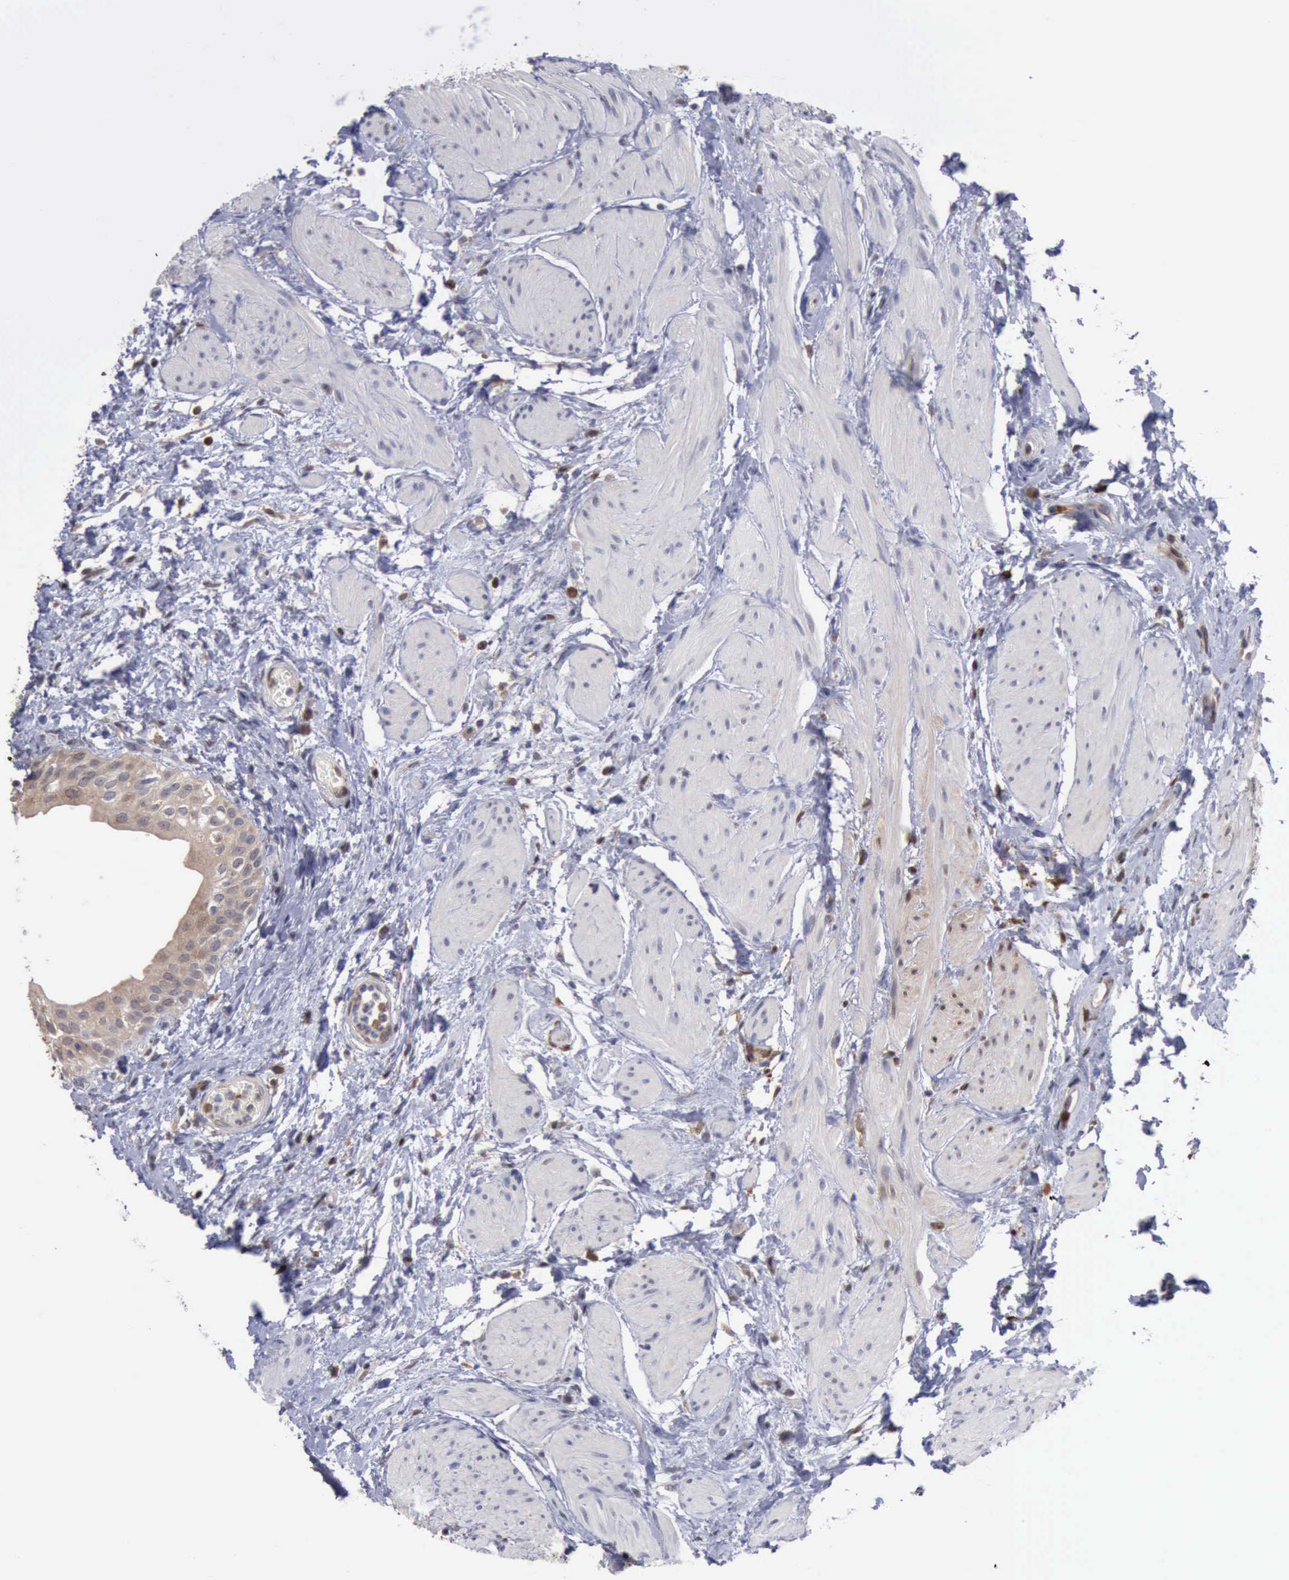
{"staining": {"intensity": "strong", "quantity": ">75%", "location": "cytoplasmic/membranous,nuclear"}, "tissue": "urinary bladder", "cell_type": "Urothelial cells", "image_type": "normal", "snomed": [{"axis": "morphology", "description": "Normal tissue, NOS"}, {"axis": "topography", "description": "Urinary bladder"}], "caption": "The micrograph shows staining of unremarkable urinary bladder, revealing strong cytoplasmic/membranous,nuclear protein staining (brown color) within urothelial cells.", "gene": "STAT1", "patient": {"sex": "female", "age": 55}}